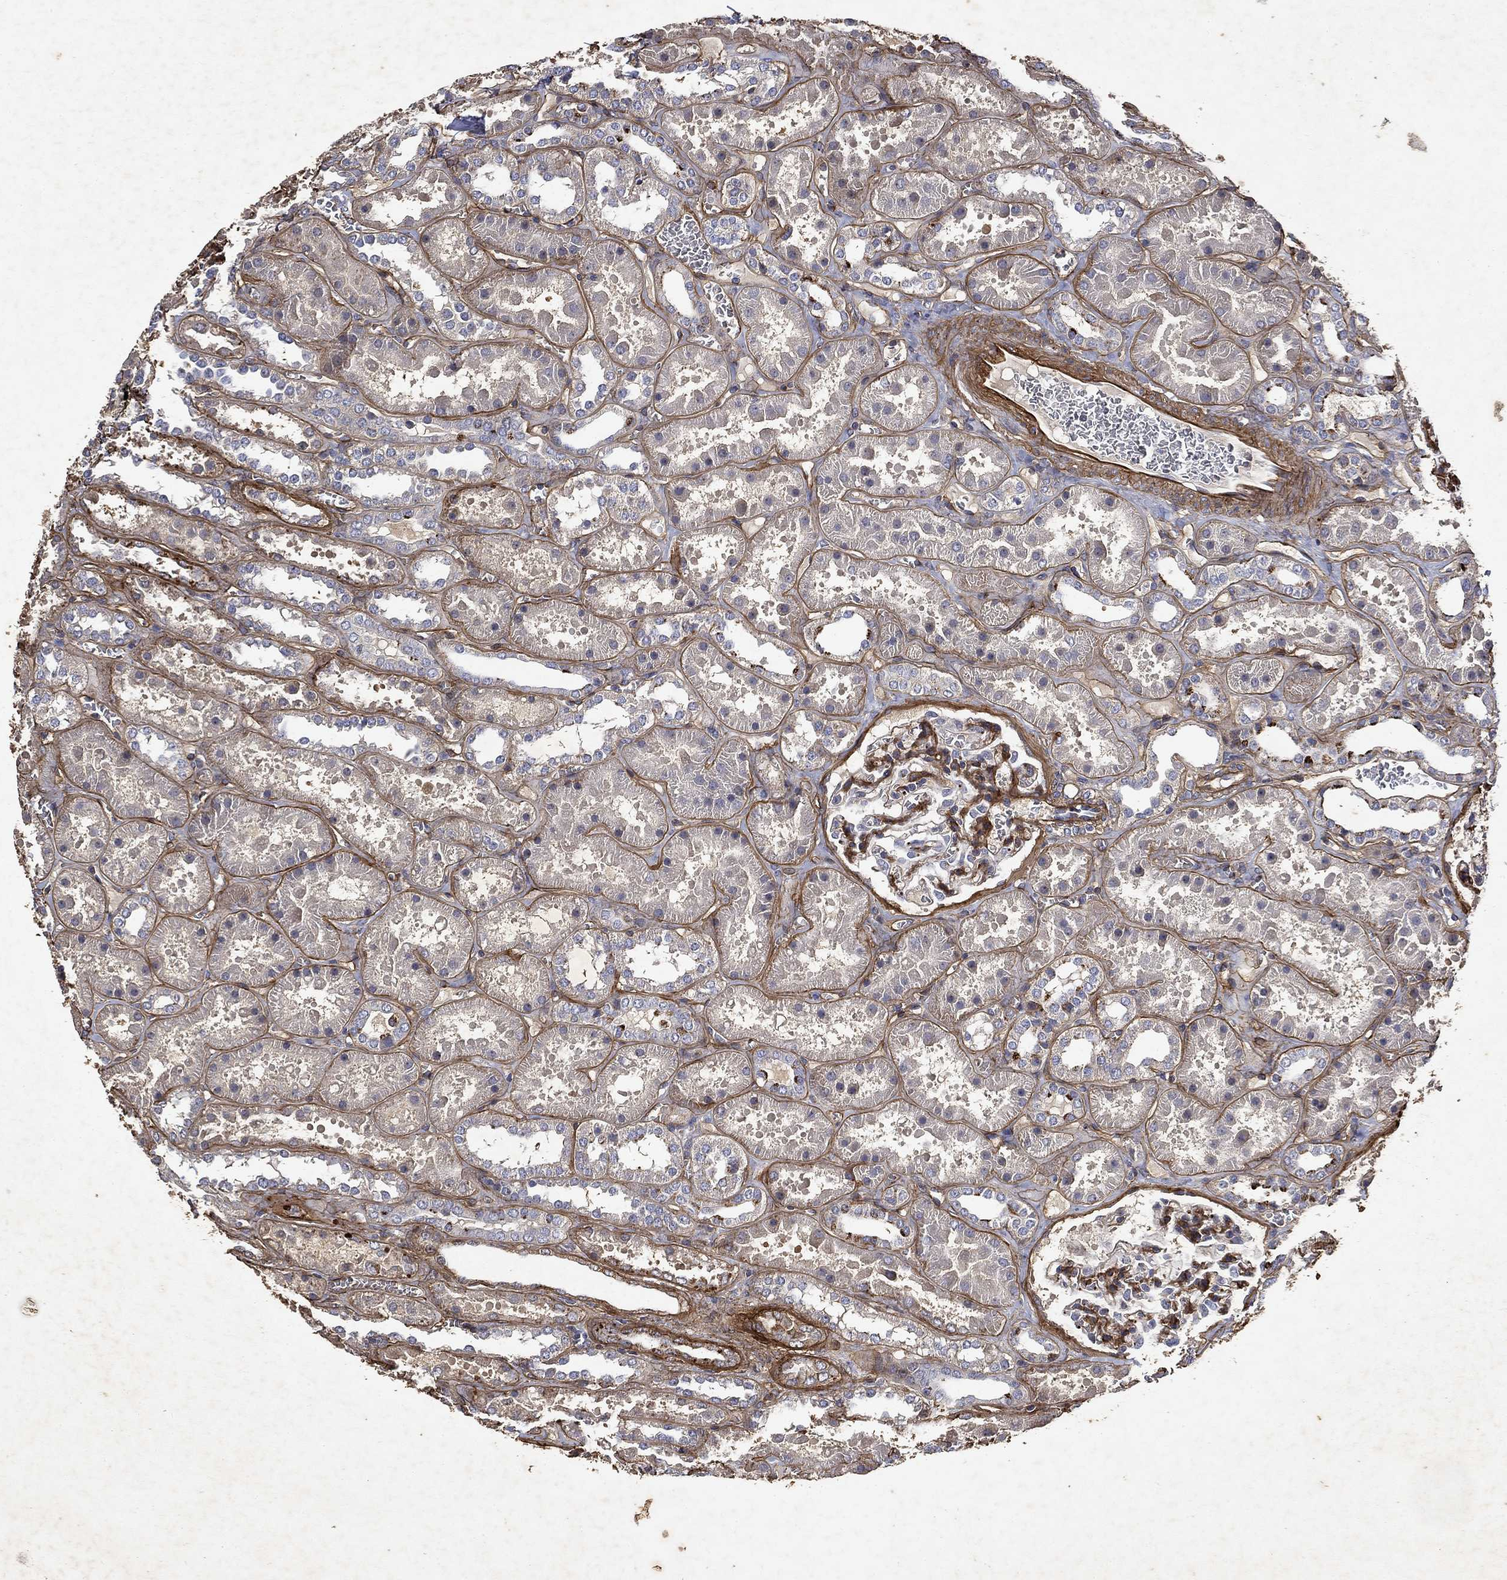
{"staining": {"intensity": "strong", "quantity": "<25%", "location": "cytoplasmic/membranous"}, "tissue": "kidney", "cell_type": "Cells in glomeruli", "image_type": "normal", "snomed": [{"axis": "morphology", "description": "Normal tissue, NOS"}, {"axis": "topography", "description": "Kidney"}], "caption": "A histopathology image of human kidney stained for a protein displays strong cytoplasmic/membranous brown staining in cells in glomeruli.", "gene": "COL4A2", "patient": {"sex": "female", "age": 41}}